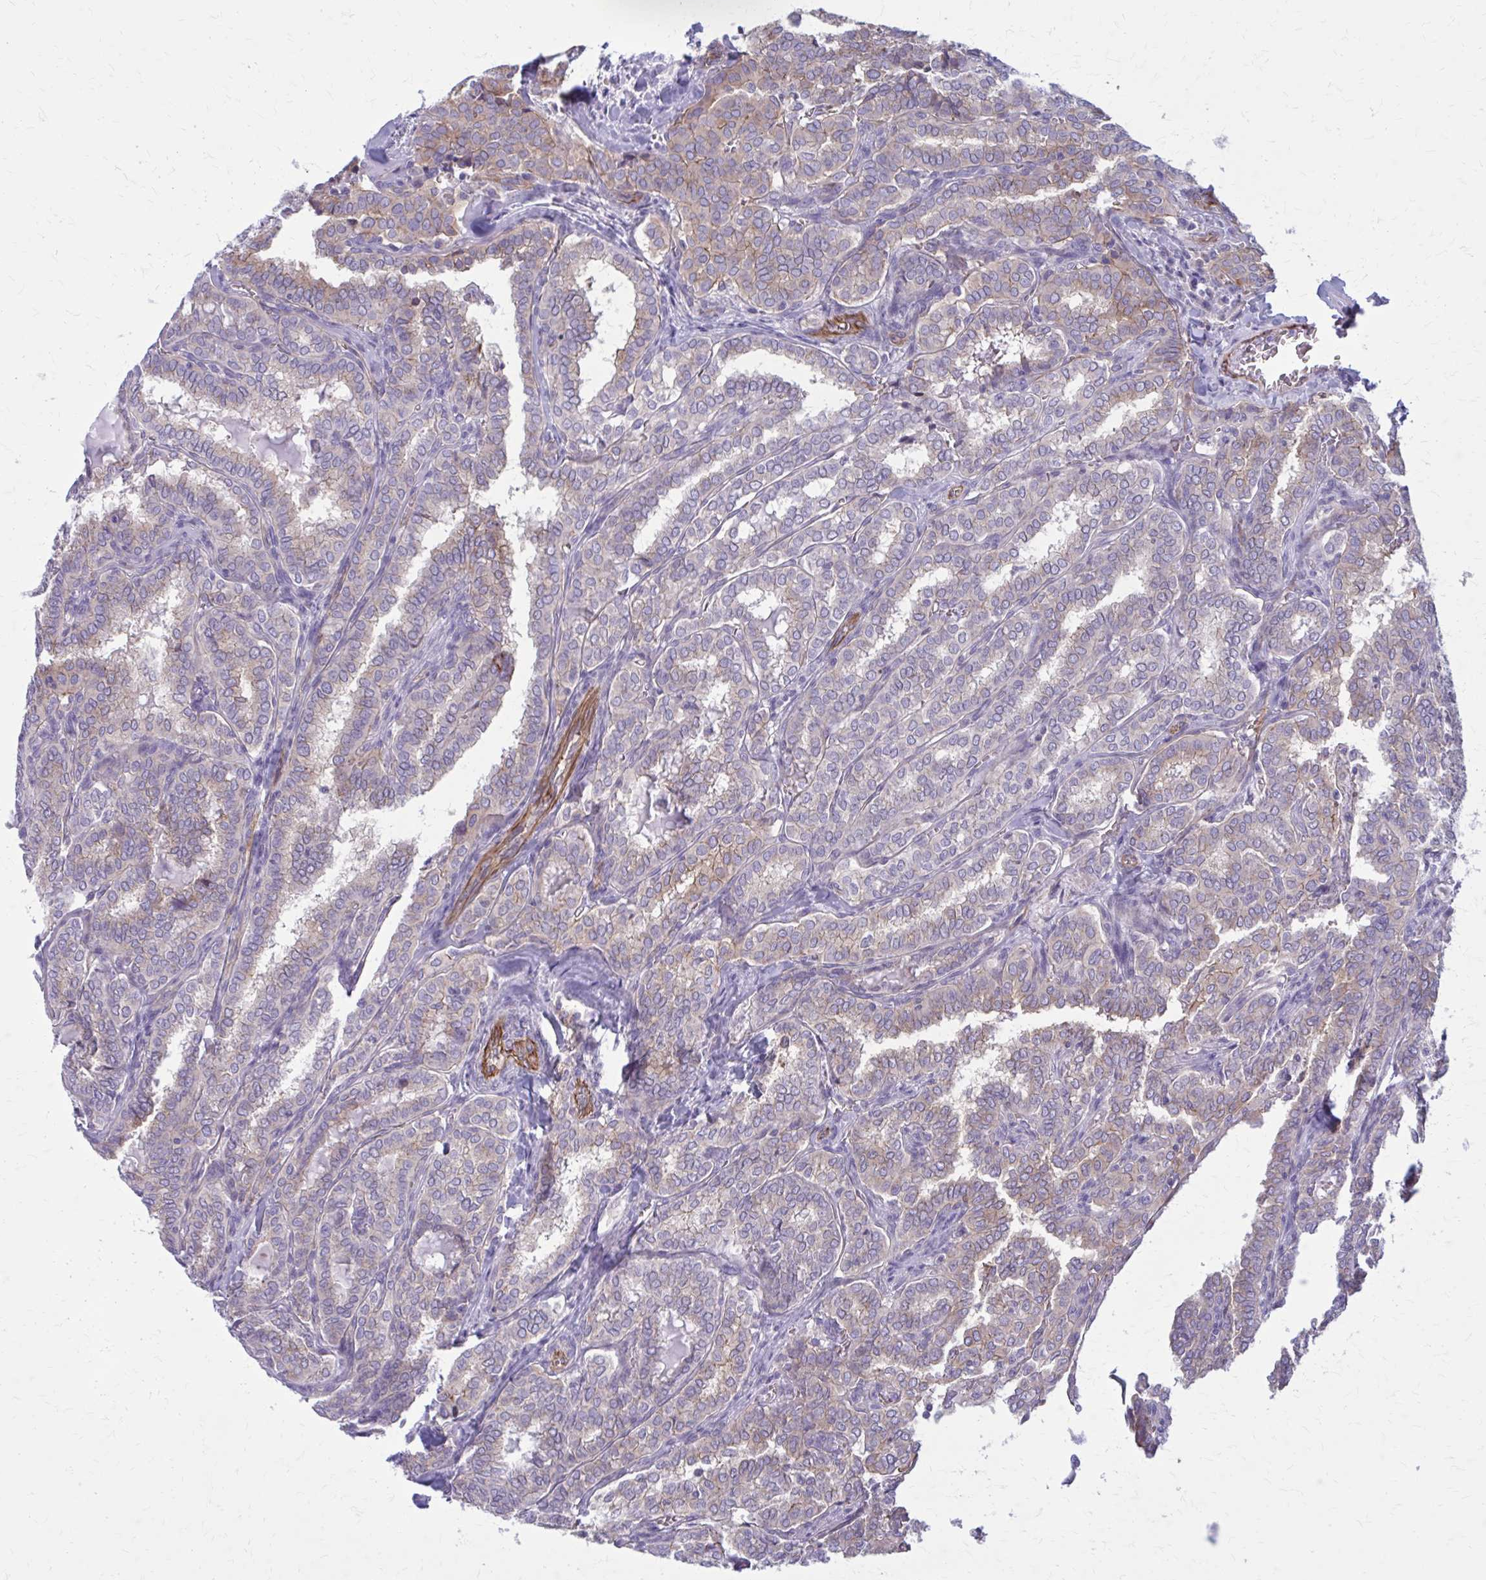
{"staining": {"intensity": "weak", "quantity": "25%-75%", "location": "cytoplasmic/membranous"}, "tissue": "thyroid cancer", "cell_type": "Tumor cells", "image_type": "cancer", "snomed": [{"axis": "morphology", "description": "Papillary adenocarcinoma, NOS"}, {"axis": "topography", "description": "Thyroid gland"}], "caption": "DAB immunohistochemical staining of thyroid cancer (papillary adenocarcinoma) shows weak cytoplasmic/membranous protein expression in approximately 25%-75% of tumor cells.", "gene": "ZDHHC7", "patient": {"sex": "female", "age": 30}}